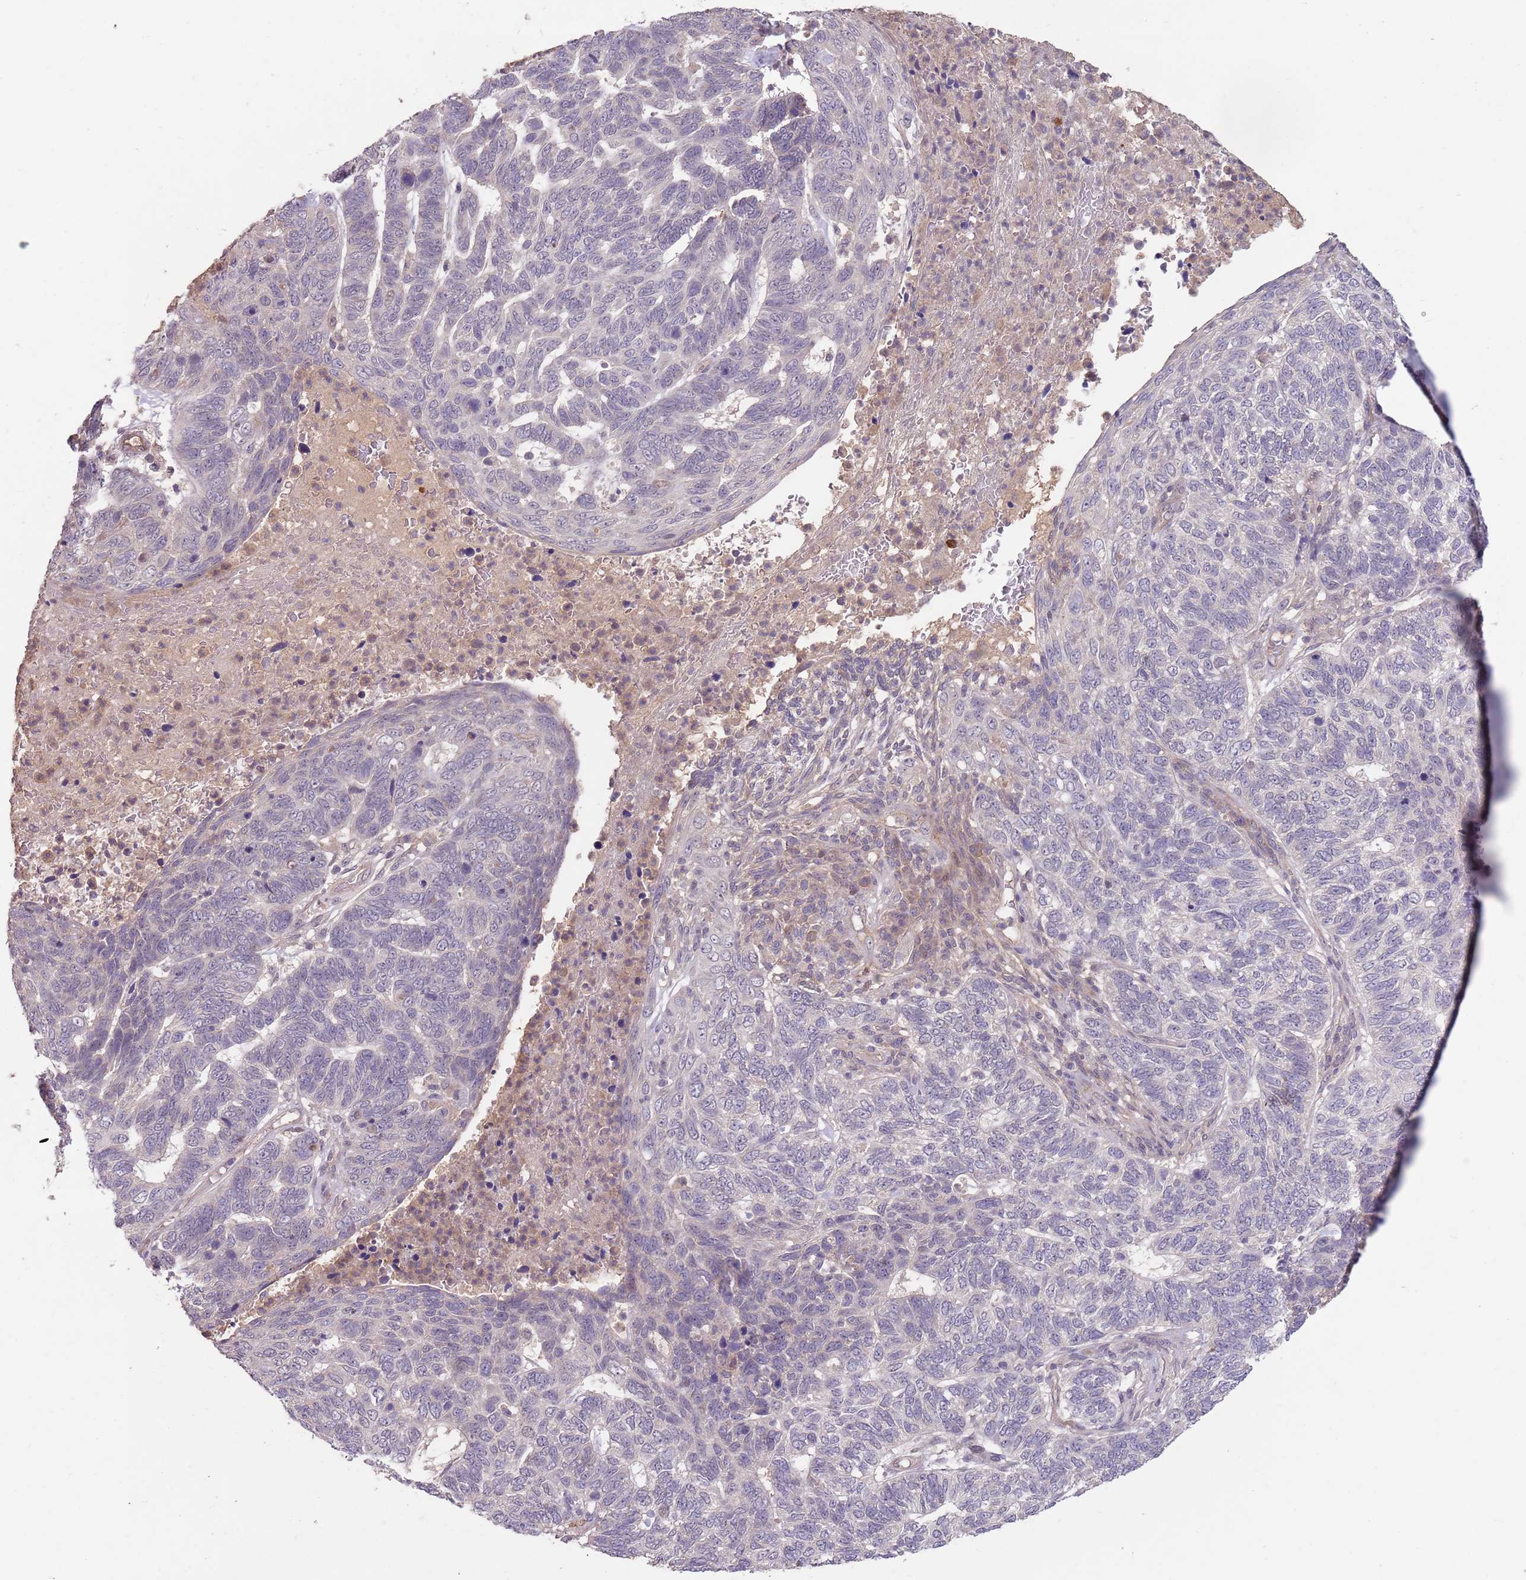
{"staining": {"intensity": "negative", "quantity": "none", "location": "none"}, "tissue": "skin cancer", "cell_type": "Tumor cells", "image_type": "cancer", "snomed": [{"axis": "morphology", "description": "Basal cell carcinoma"}, {"axis": "topography", "description": "Skin"}], "caption": "DAB immunohistochemical staining of skin basal cell carcinoma reveals no significant expression in tumor cells.", "gene": "MEI1", "patient": {"sex": "female", "age": 65}}